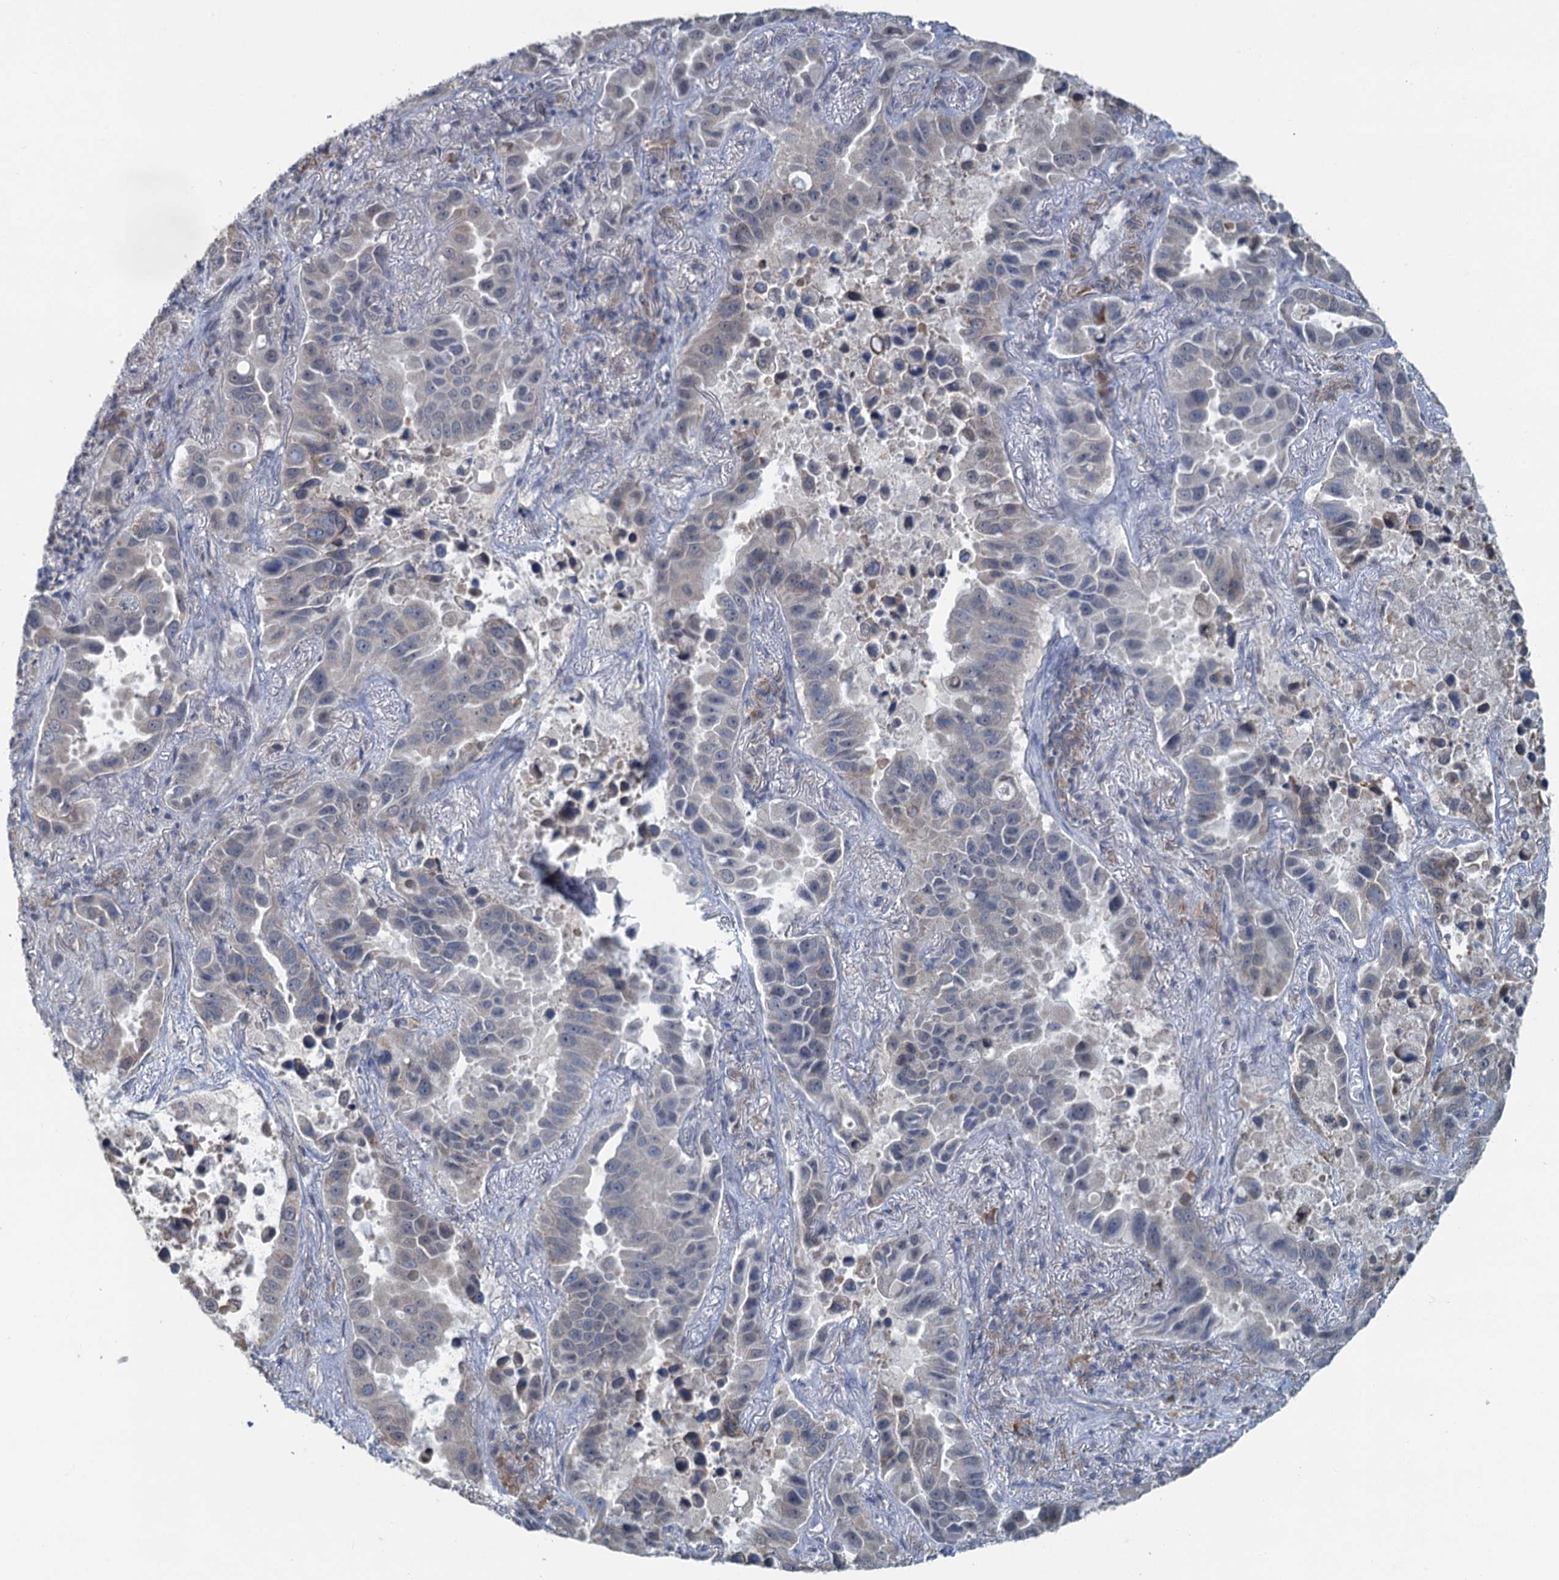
{"staining": {"intensity": "weak", "quantity": "<25%", "location": "cytoplasmic/membranous"}, "tissue": "lung cancer", "cell_type": "Tumor cells", "image_type": "cancer", "snomed": [{"axis": "morphology", "description": "Adenocarcinoma, NOS"}, {"axis": "topography", "description": "Lung"}], "caption": "Immunohistochemistry (IHC) photomicrograph of human lung cancer (adenocarcinoma) stained for a protein (brown), which displays no staining in tumor cells.", "gene": "TEX35", "patient": {"sex": "male", "age": 64}}